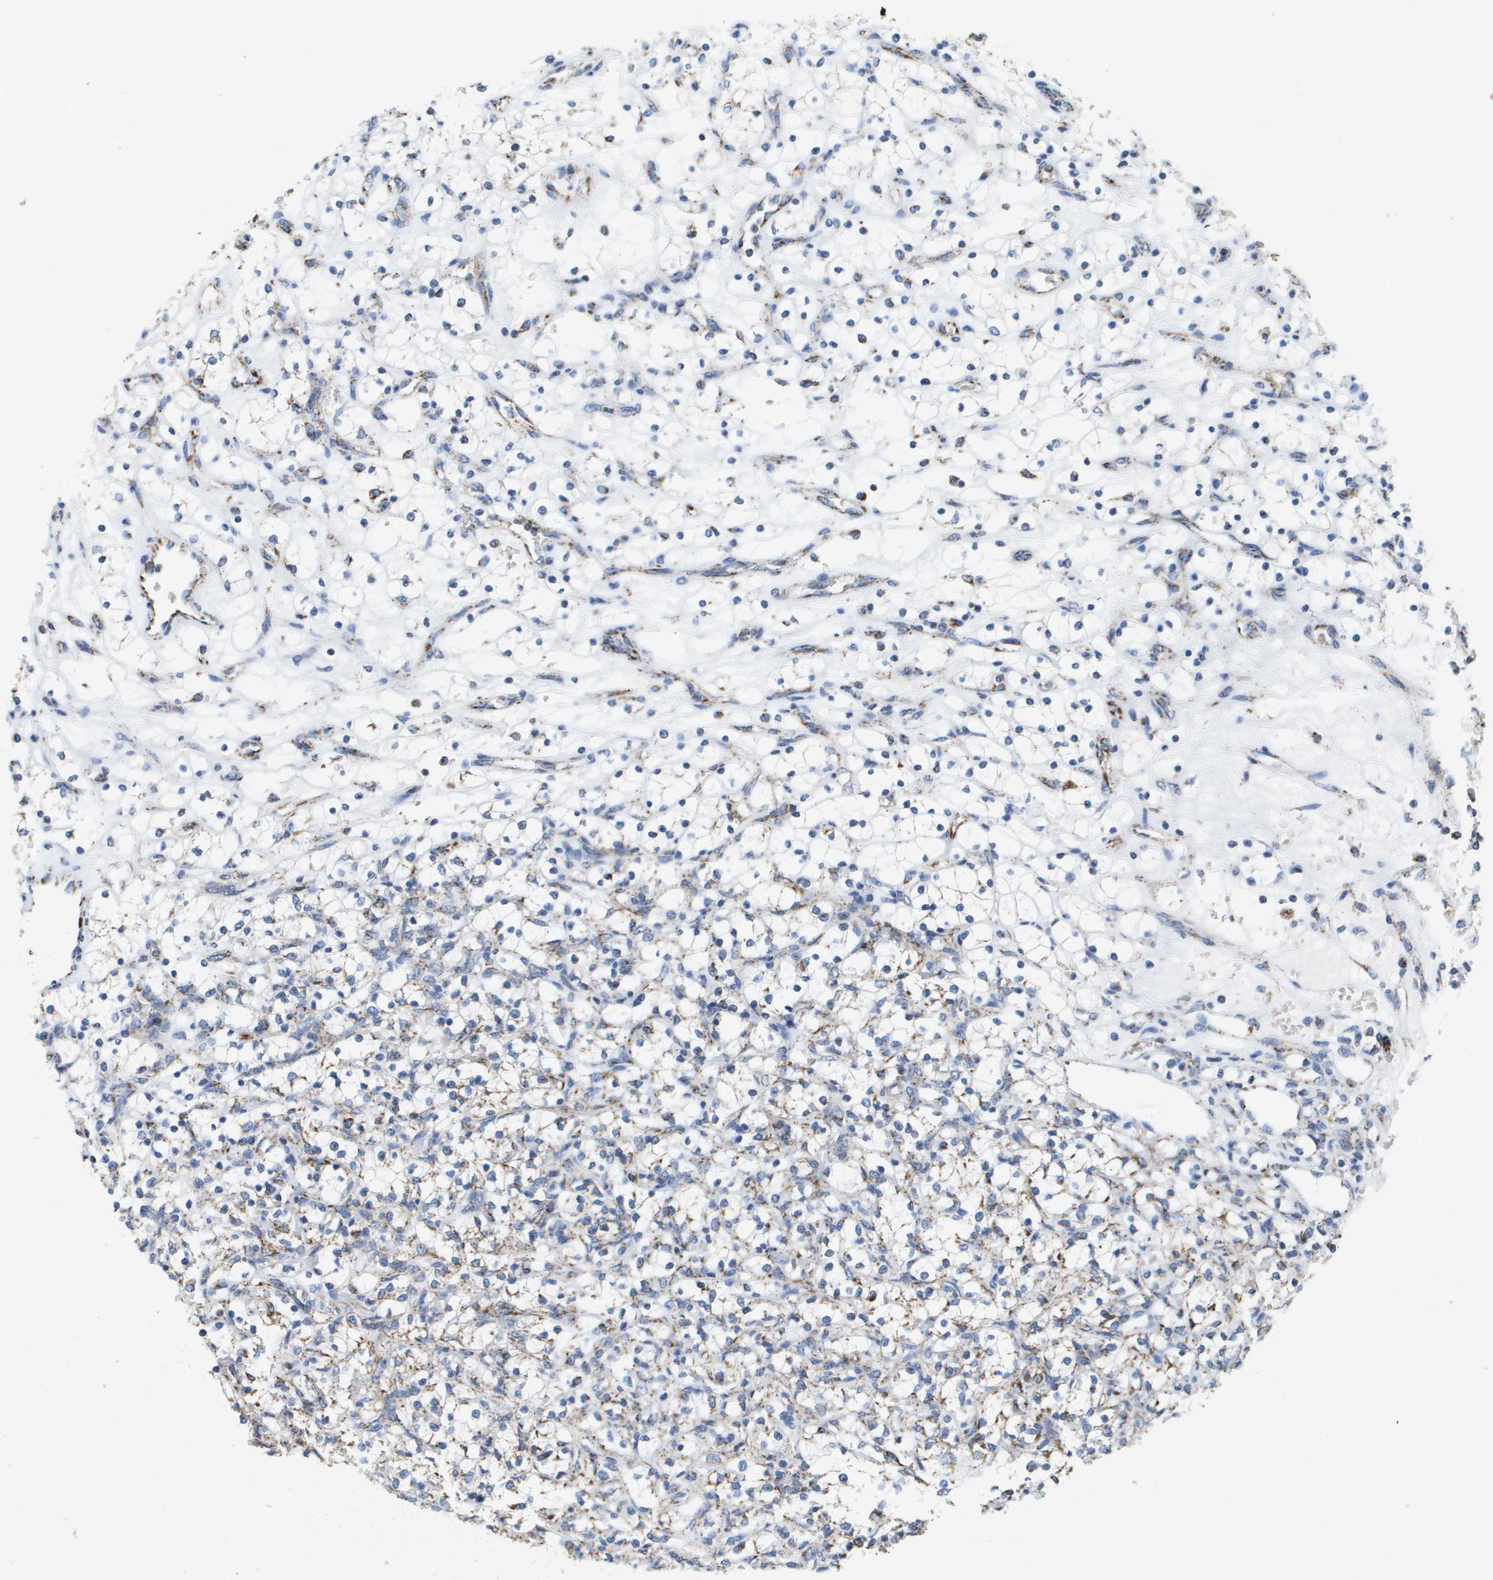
{"staining": {"intensity": "negative", "quantity": "none", "location": "none"}, "tissue": "renal cancer", "cell_type": "Tumor cells", "image_type": "cancer", "snomed": [{"axis": "morphology", "description": "Adenocarcinoma, NOS"}, {"axis": "topography", "description": "Kidney"}], "caption": "This is an immunohistochemistry (IHC) micrograph of renal cancer. There is no staining in tumor cells.", "gene": "ATP5F1B", "patient": {"sex": "female", "age": 69}}